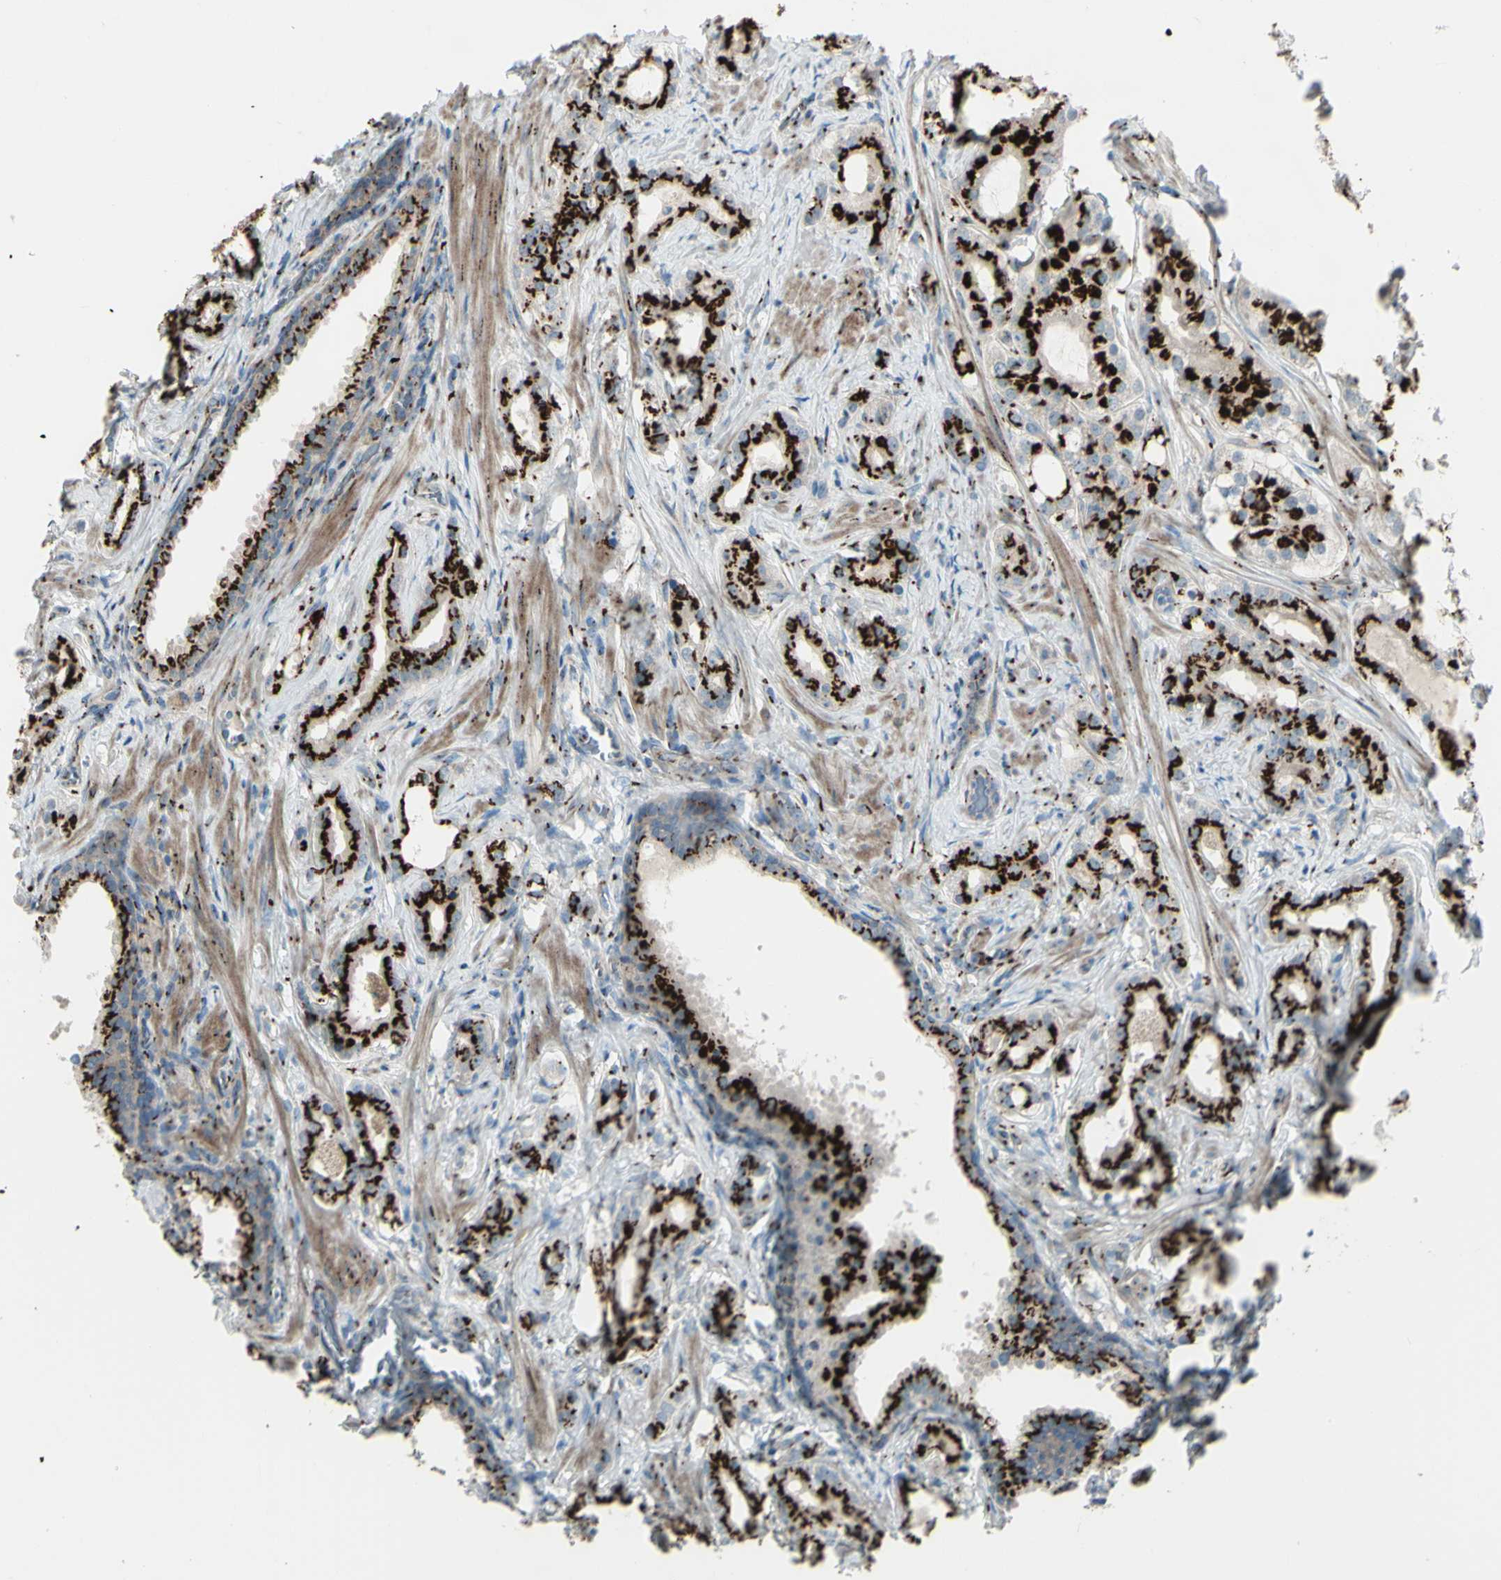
{"staining": {"intensity": "strong", "quantity": ">75%", "location": "cytoplasmic/membranous"}, "tissue": "prostate cancer", "cell_type": "Tumor cells", "image_type": "cancer", "snomed": [{"axis": "morphology", "description": "Adenocarcinoma, Low grade"}, {"axis": "topography", "description": "Prostate"}], "caption": "Immunohistochemistry (IHC) (DAB (3,3'-diaminobenzidine)) staining of human prostate low-grade adenocarcinoma shows strong cytoplasmic/membranous protein staining in about >75% of tumor cells.", "gene": "BPNT2", "patient": {"sex": "male", "age": 59}}